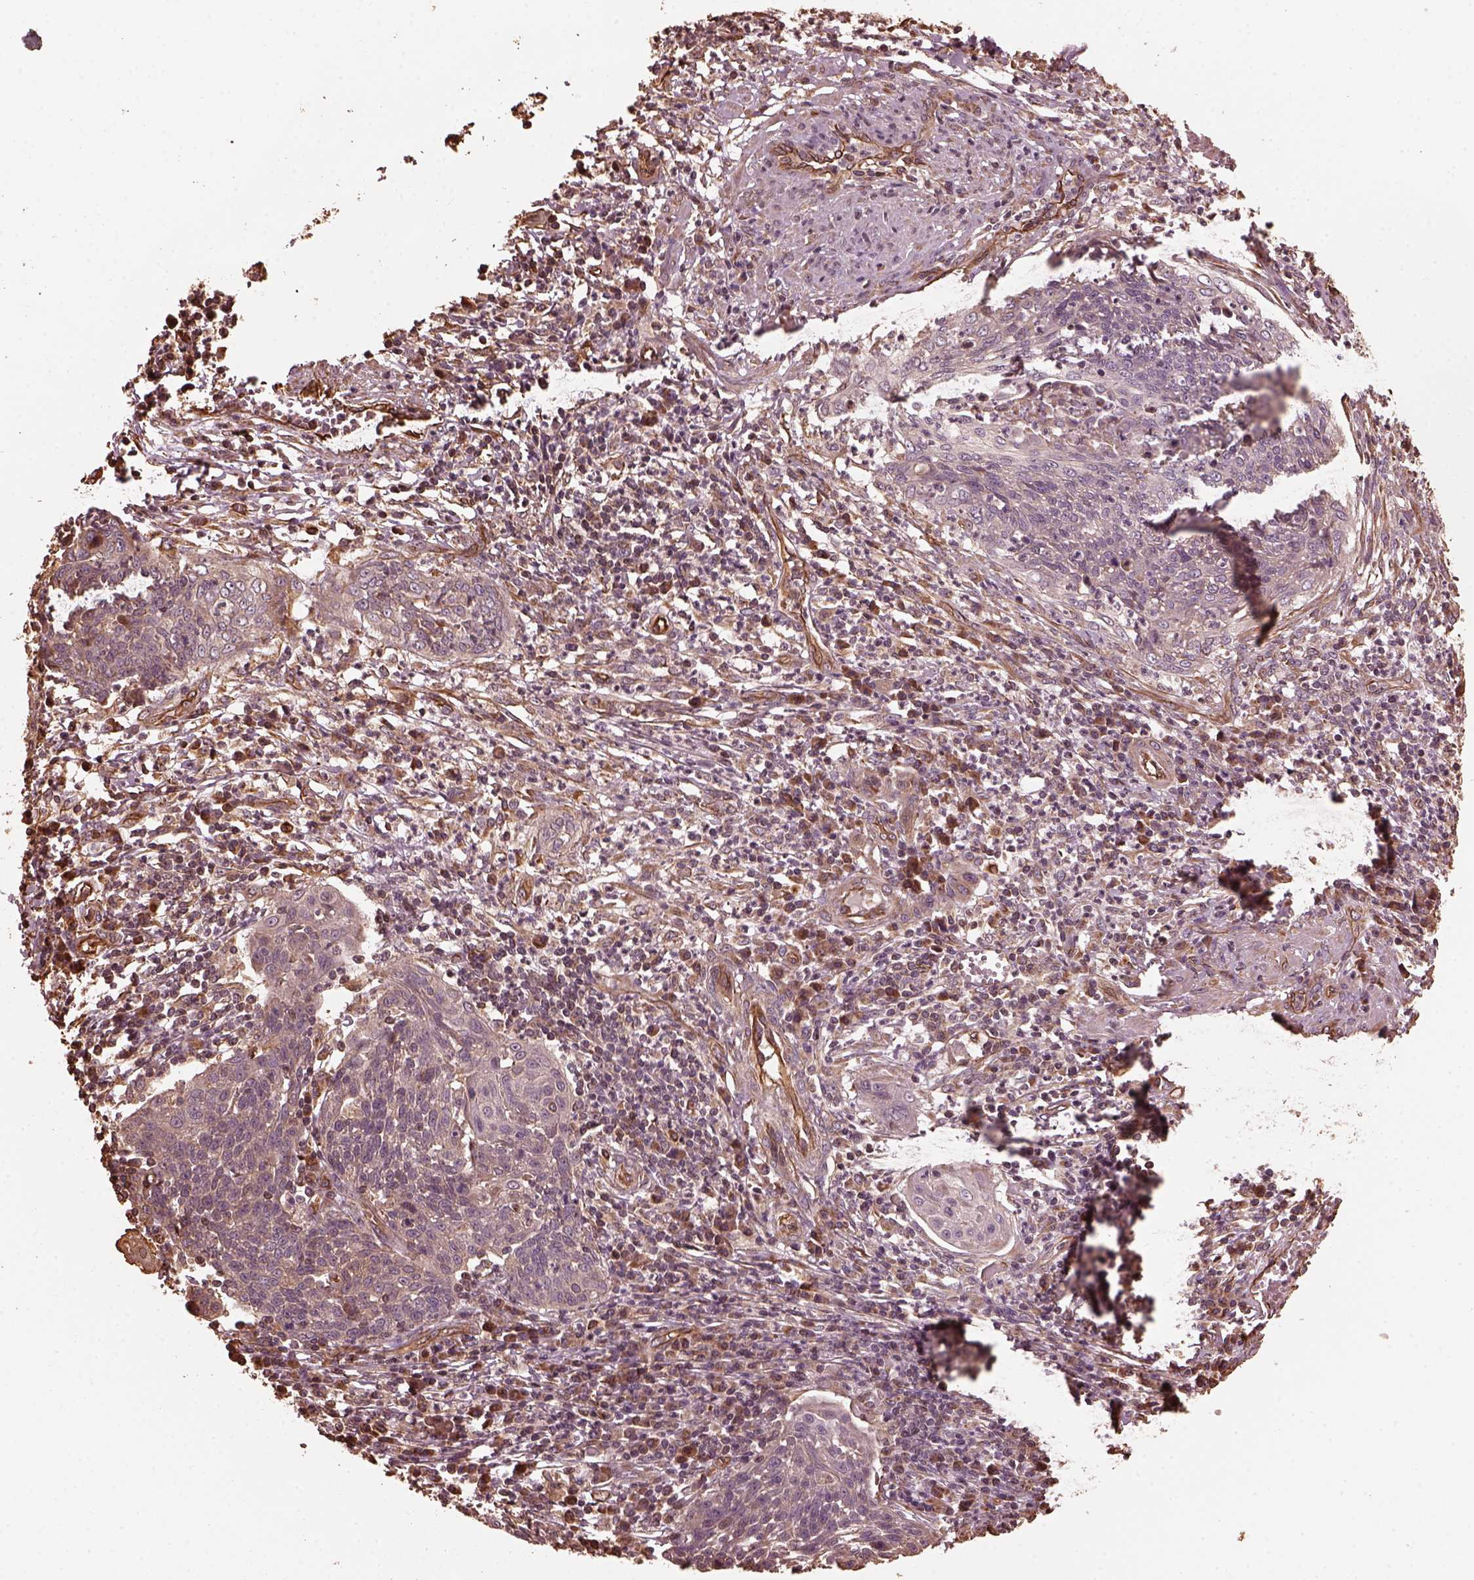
{"staining": {"intensity": "negative", "quantity": "none", "location": "none"}, "tissue": "cervical cancer", "cell_type": "Tumor cells", "image_type": "cancer", "snomed": [{"axis": "morphology", "description": "Squamous cell carcinoma, NOS"}, {"axis": "topography", "description": "Cervix"}], "caption": "Immunohistochemical staining of cervical cancer (squamous cell carcinoma) shows no significant positivity in tumor cells. Brightfield microscopy of immunohistochemistry stained with DAB (3,3'-diaminobenzidine) (brown) and hematoxylin (blue), captured at high magnification.", "gene": "GTPBP1", "patient": {"sex": "female", "age": 34}}